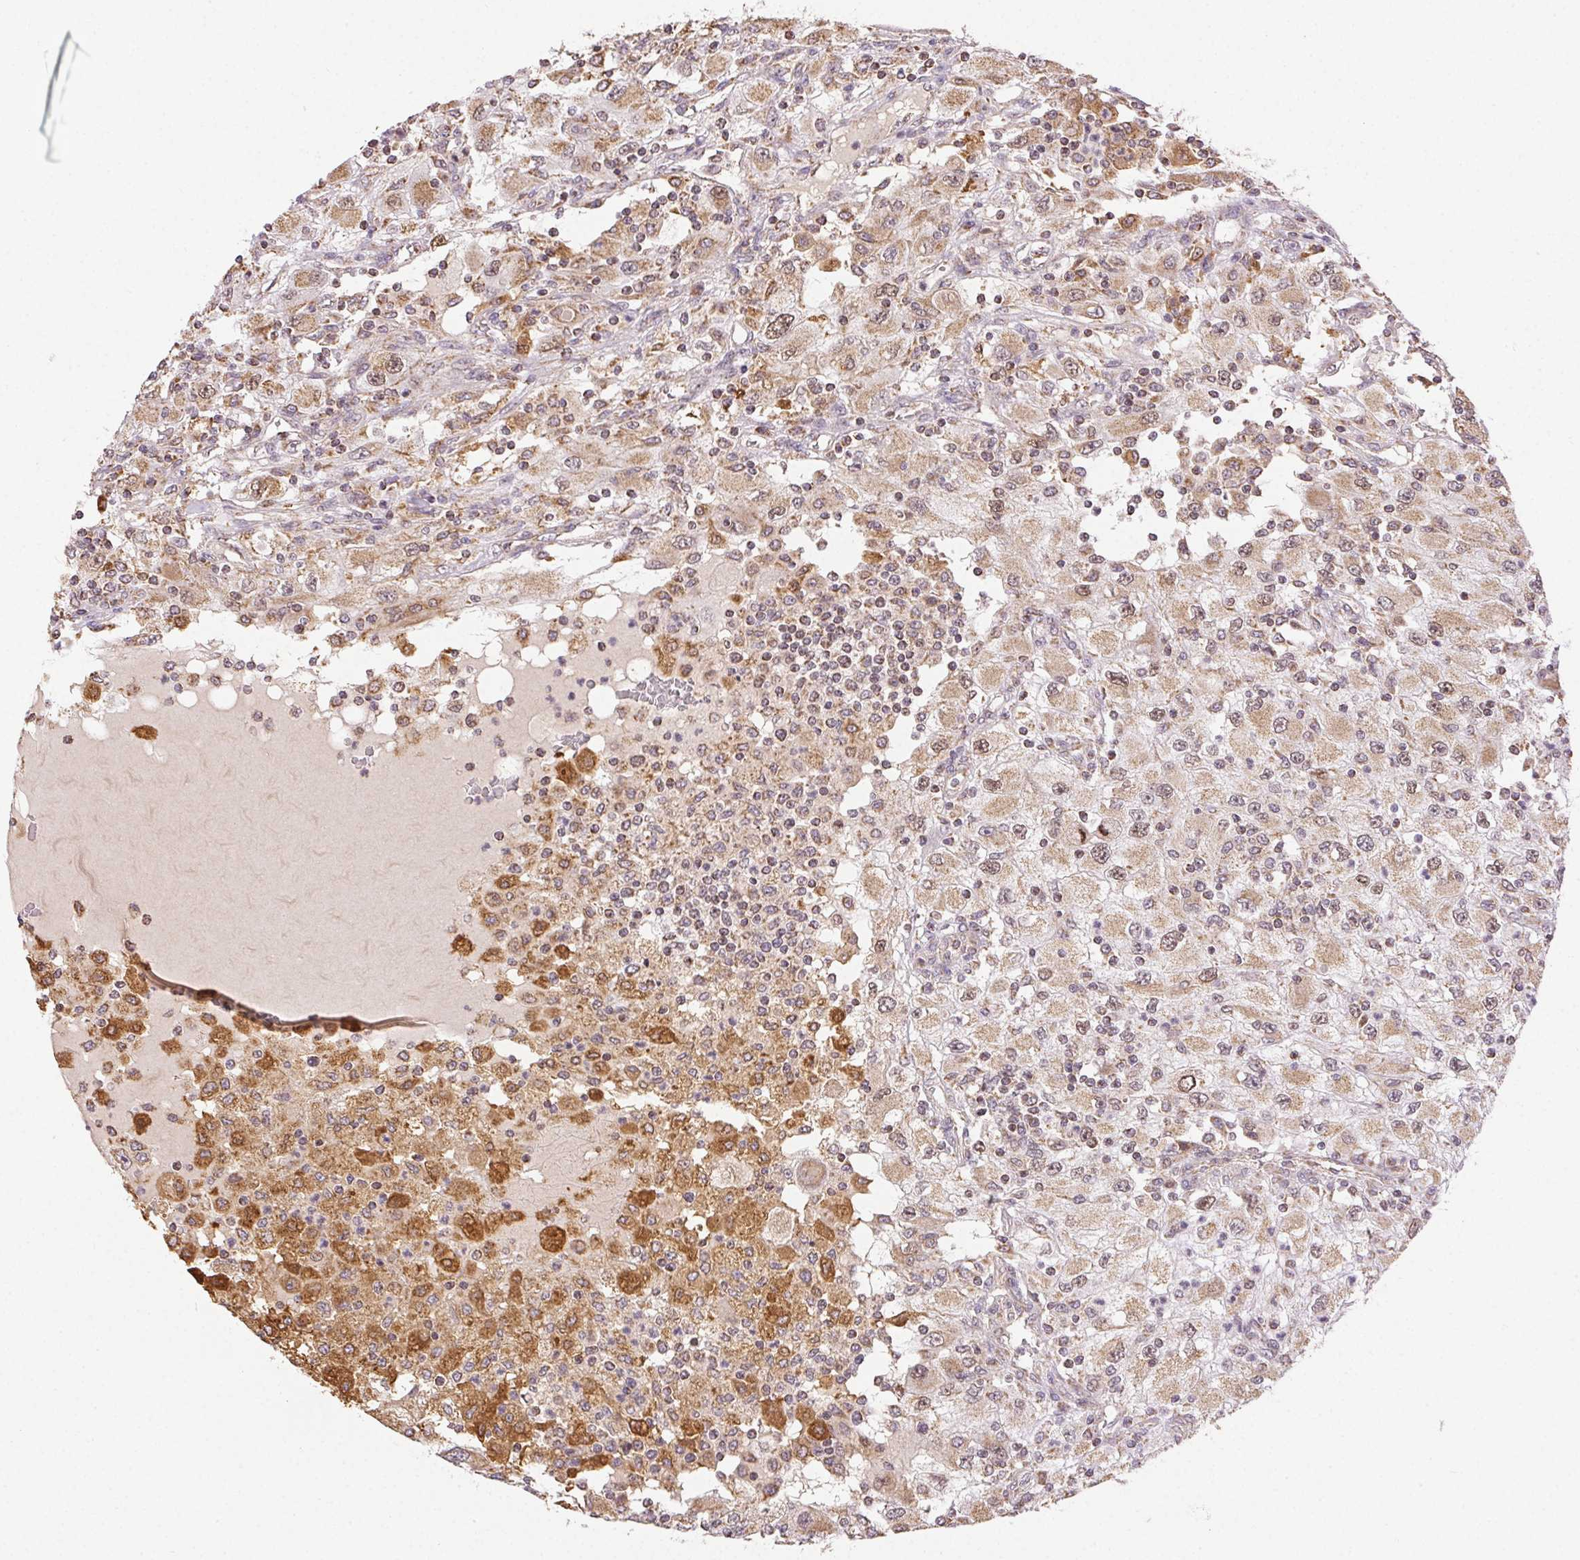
{"staining": {"intensity": "weak", "quantity": ">75%", "location": "cytoplasmic/membranous"}, "tissue": "renal cancer", "cell_type": "Tumor cells", "image_type": "cancer", "snomed": [{"axis": "morphology", "description": "Adenocarcinoma, NOS"}, {"axis": "topography", "description": "Kidney"}], "caption": "Renal cancer was stained to show a protein in brown. There is low levels of weak cytoplasmic/membranous staining in about >75% of tumor cells.", "gene": "PIWIL4", "patient": {"sex": "female", "age": 67}}